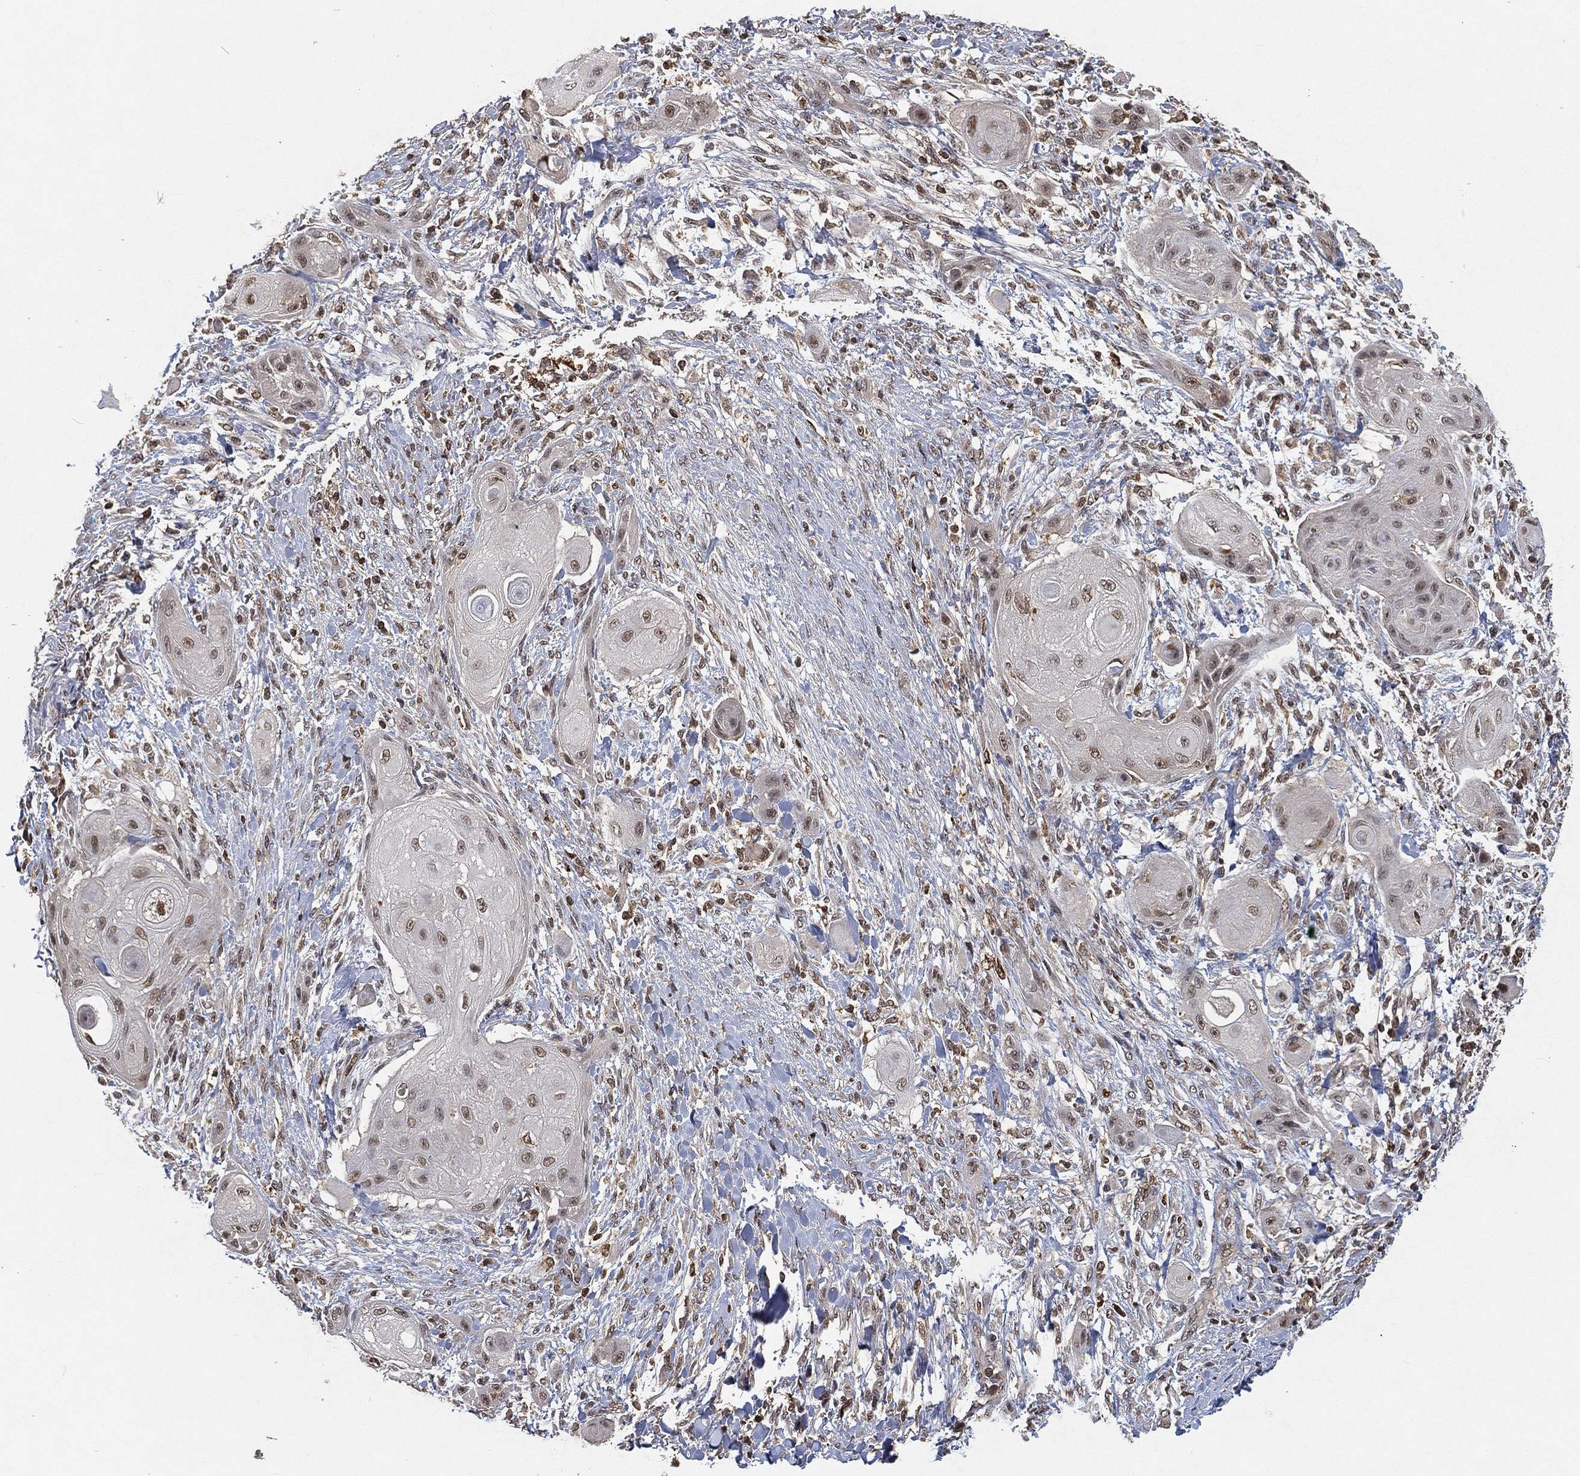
{"staining": {"intensity": "negative", "quantity": "none", "location": "none"}, "tissue": "skin cancer", "cell_type": "Tumor cells", "image_type": "cancer", "snomed": [{"axis": "morphology", "description": "Squamous cell carcinoma, NOS"}, {"axis": "topography", "description": "Skin"}], "caption": "Immunohistochemistry image of human squamous cell carcinoma (skin) stained for a protein (brown), which demonstrates no expression in tumor cells.", "gene": "WDR26", "patient": {"sex": "male", "age": 62}}